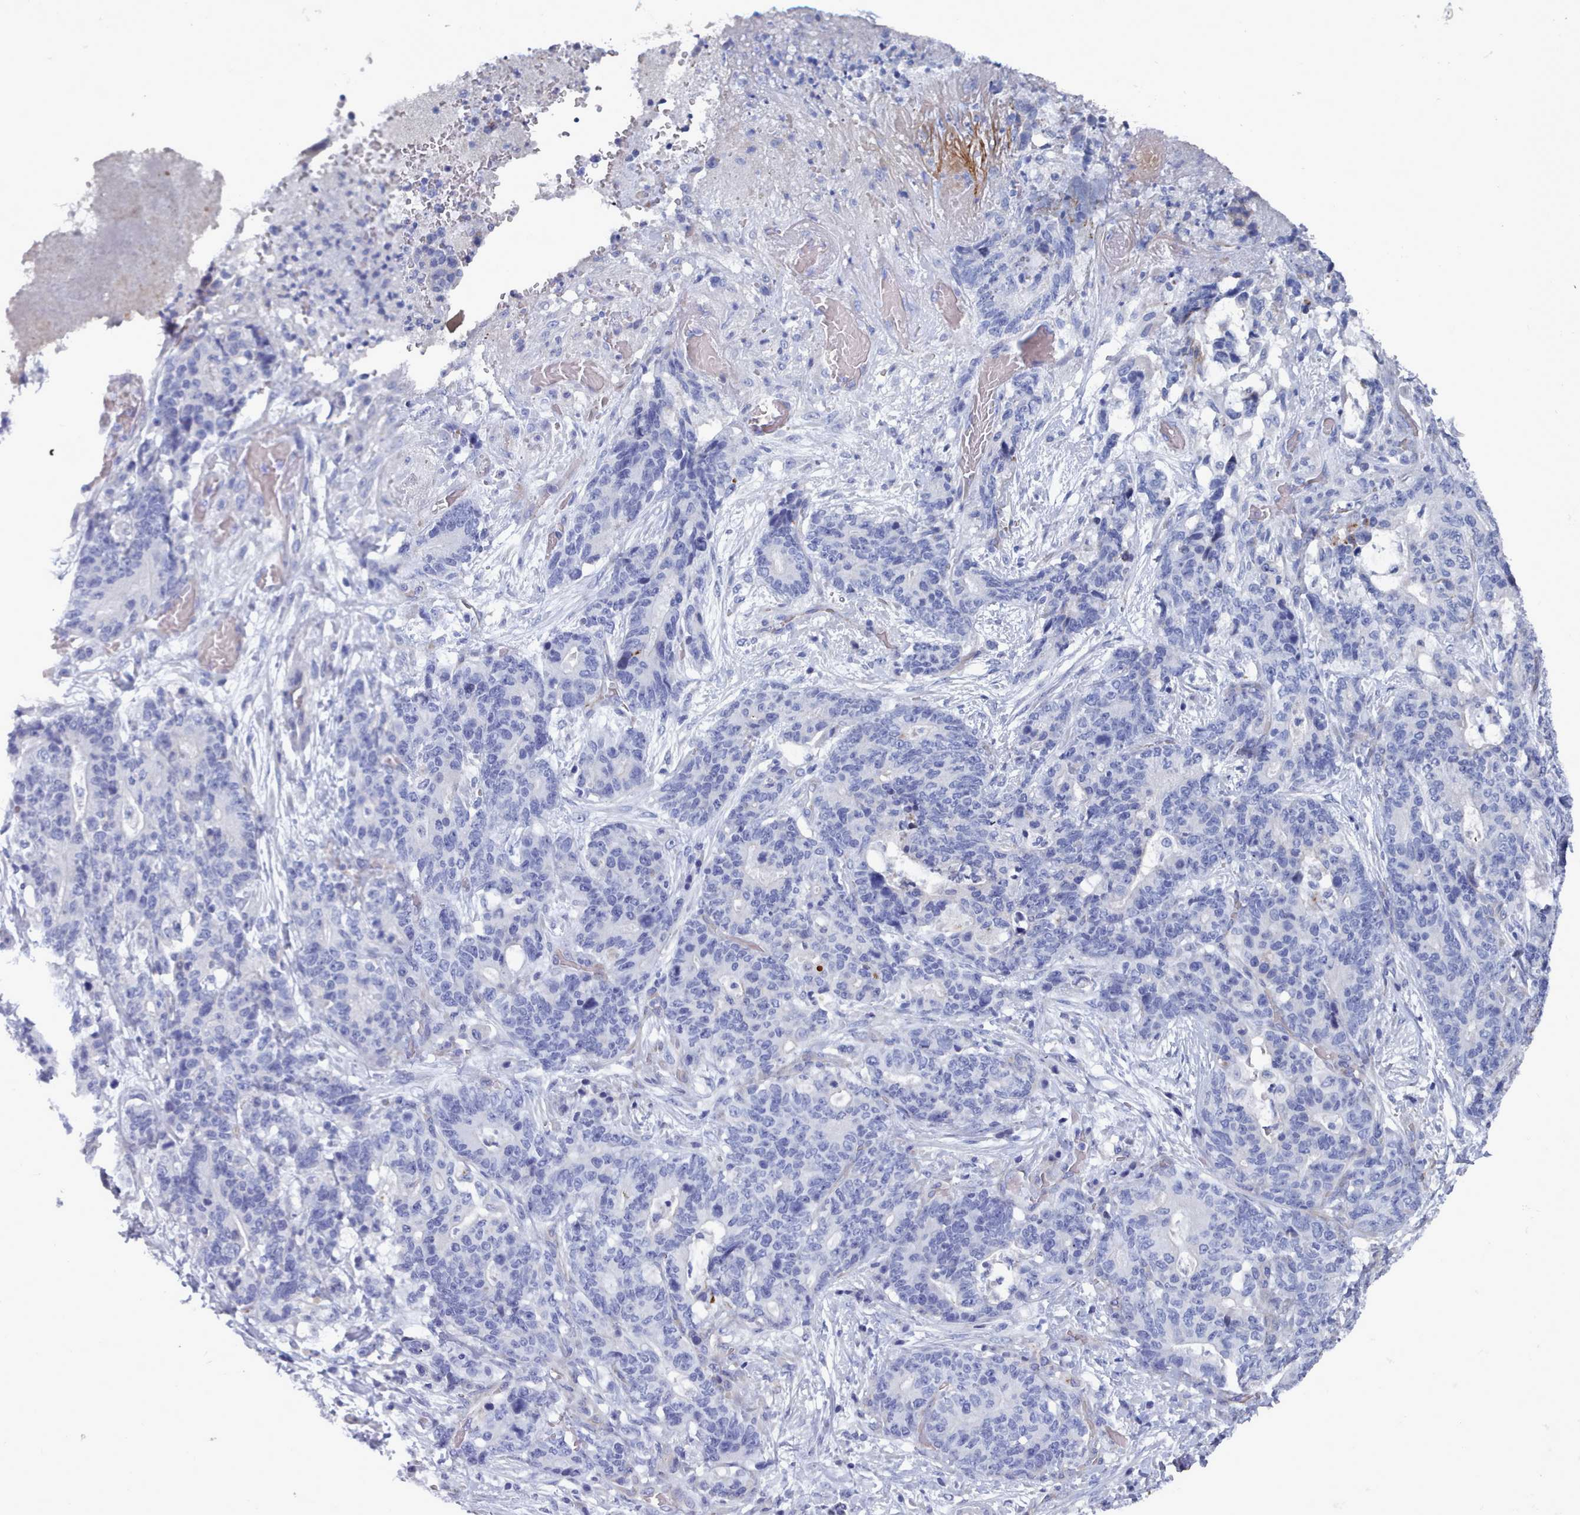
{"staining": {"intensity": "negative", "quantity": "none", "location": "none"}, "tissue": "stomach cancer", "cell_type": "Tumor cells", "image_type": "cancer", "snomed": [{"axis": "morphology", "description": "Normal tissue, NOS"}, {"axis": "morphology", "description": "Adenocarcinoma, NOS"}, {"axis": "topography", "description": "Stomach"}], "caption": "Immunohistochemistry (IHC) image of neoplastic tissue: stomach adenocarcinoma stained with DAB exhibits no significant protein staining in tumor cells. (Stains: DAB (3,3'-diaminobenzidine) immunohistochemistry (IHC) with hematoxylin counter stain, Microscopy: brightfield microscopy at high magnification).", "gene": "PDE4C", "patient": {"sex": "female", "age": 64}}